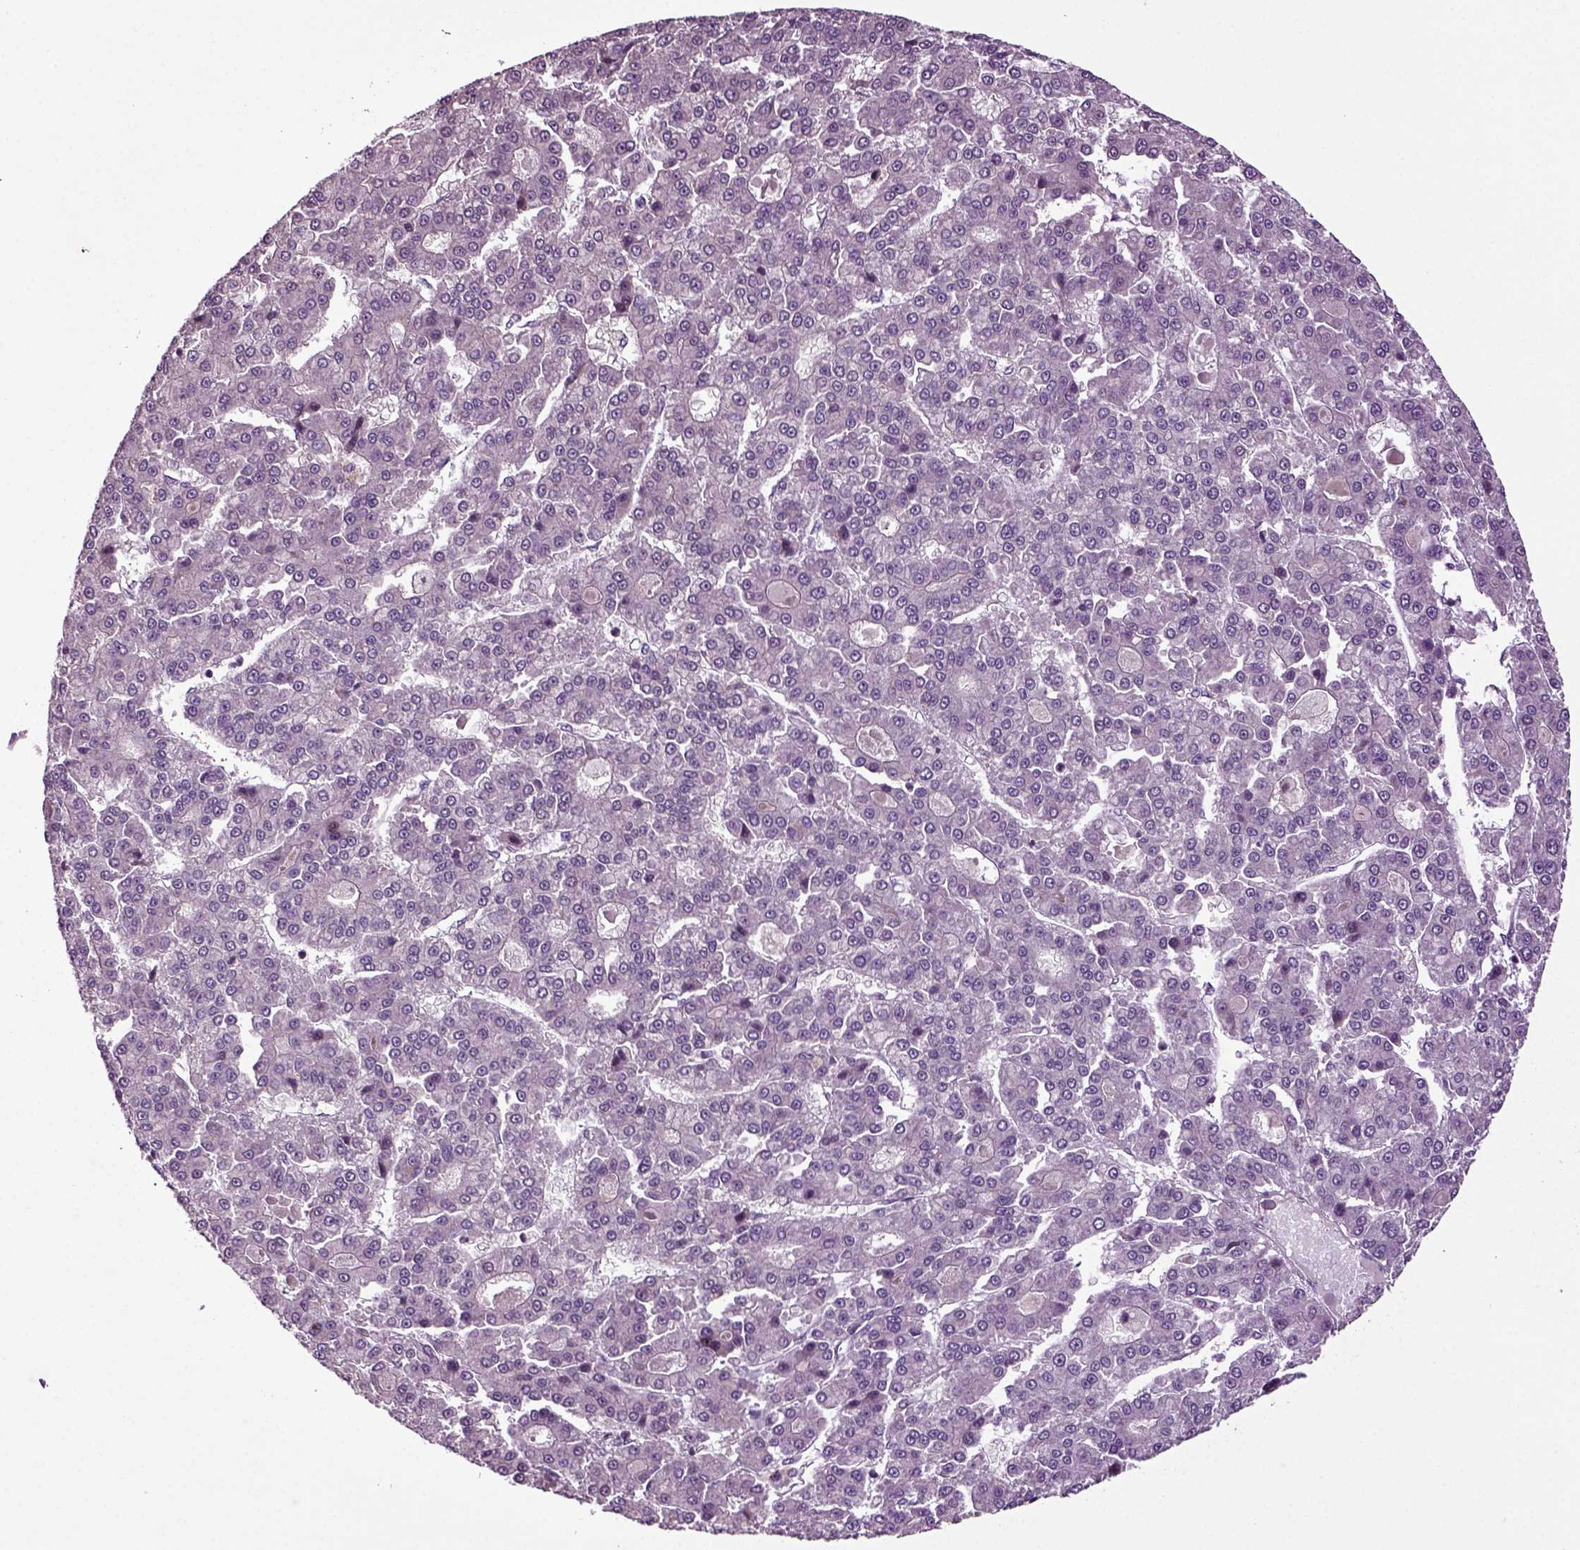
{"staining": {"intensity": "negative", "quantity": "none", "location": "none"}, "tissue": "liver cancer", "cell_type": "Tumor cells", "image_type": "cancer", "snomed": [{"axis": "morphology", "description": "Carcinoma, Hepatocellular, NOS"}, {"axis": "topography", "description": "Liver"}], "caption": "An immunohistochemistry (IHC) image of liver hepatocellular carcinoma is shown. There is no staining in tumor cells of liver hepatocellular carcinoma.", "gene": "HAGHL", "patient": {"sex": "male", "age": 70}}